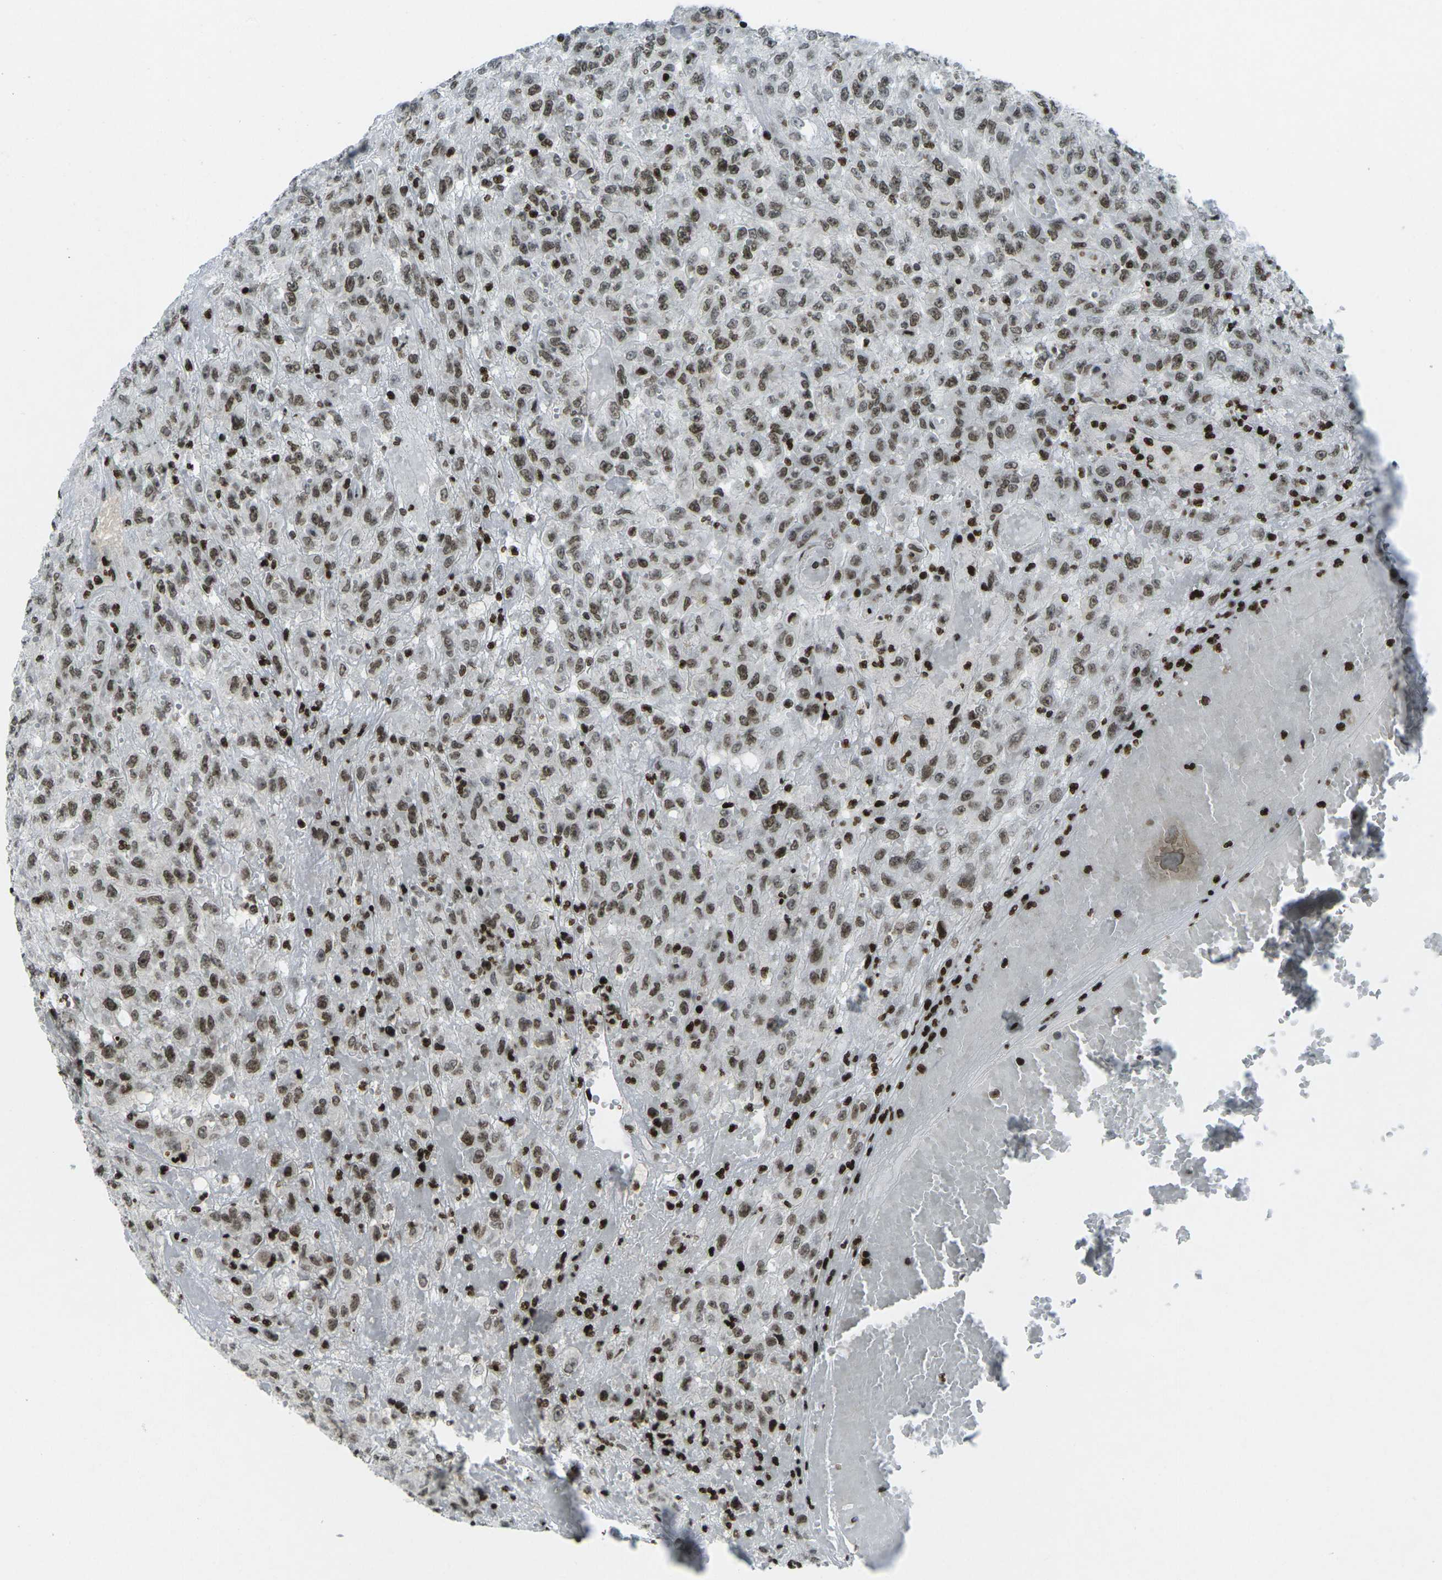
{"staining": {"intensity": "strong", "quantity": "25%-75%", "location": "nuclear"}, "tissue": "urothelial cancer", "cell_type": "Tumor cells", "image_type": "cancer", "snomed": [{"axis": "morphology", "description": "Urothelial carcinoma, High grade"}, {"axis": "topography", "description": "Urinary bladder"}], "caption": "Immunohistochemical staining of urothelial cancer shows high levels of strong nuclear protein positivity in about 25%-75% of tumor cells.", "gene": "EME1", "patient": {"sex": "male", "age": 46}}